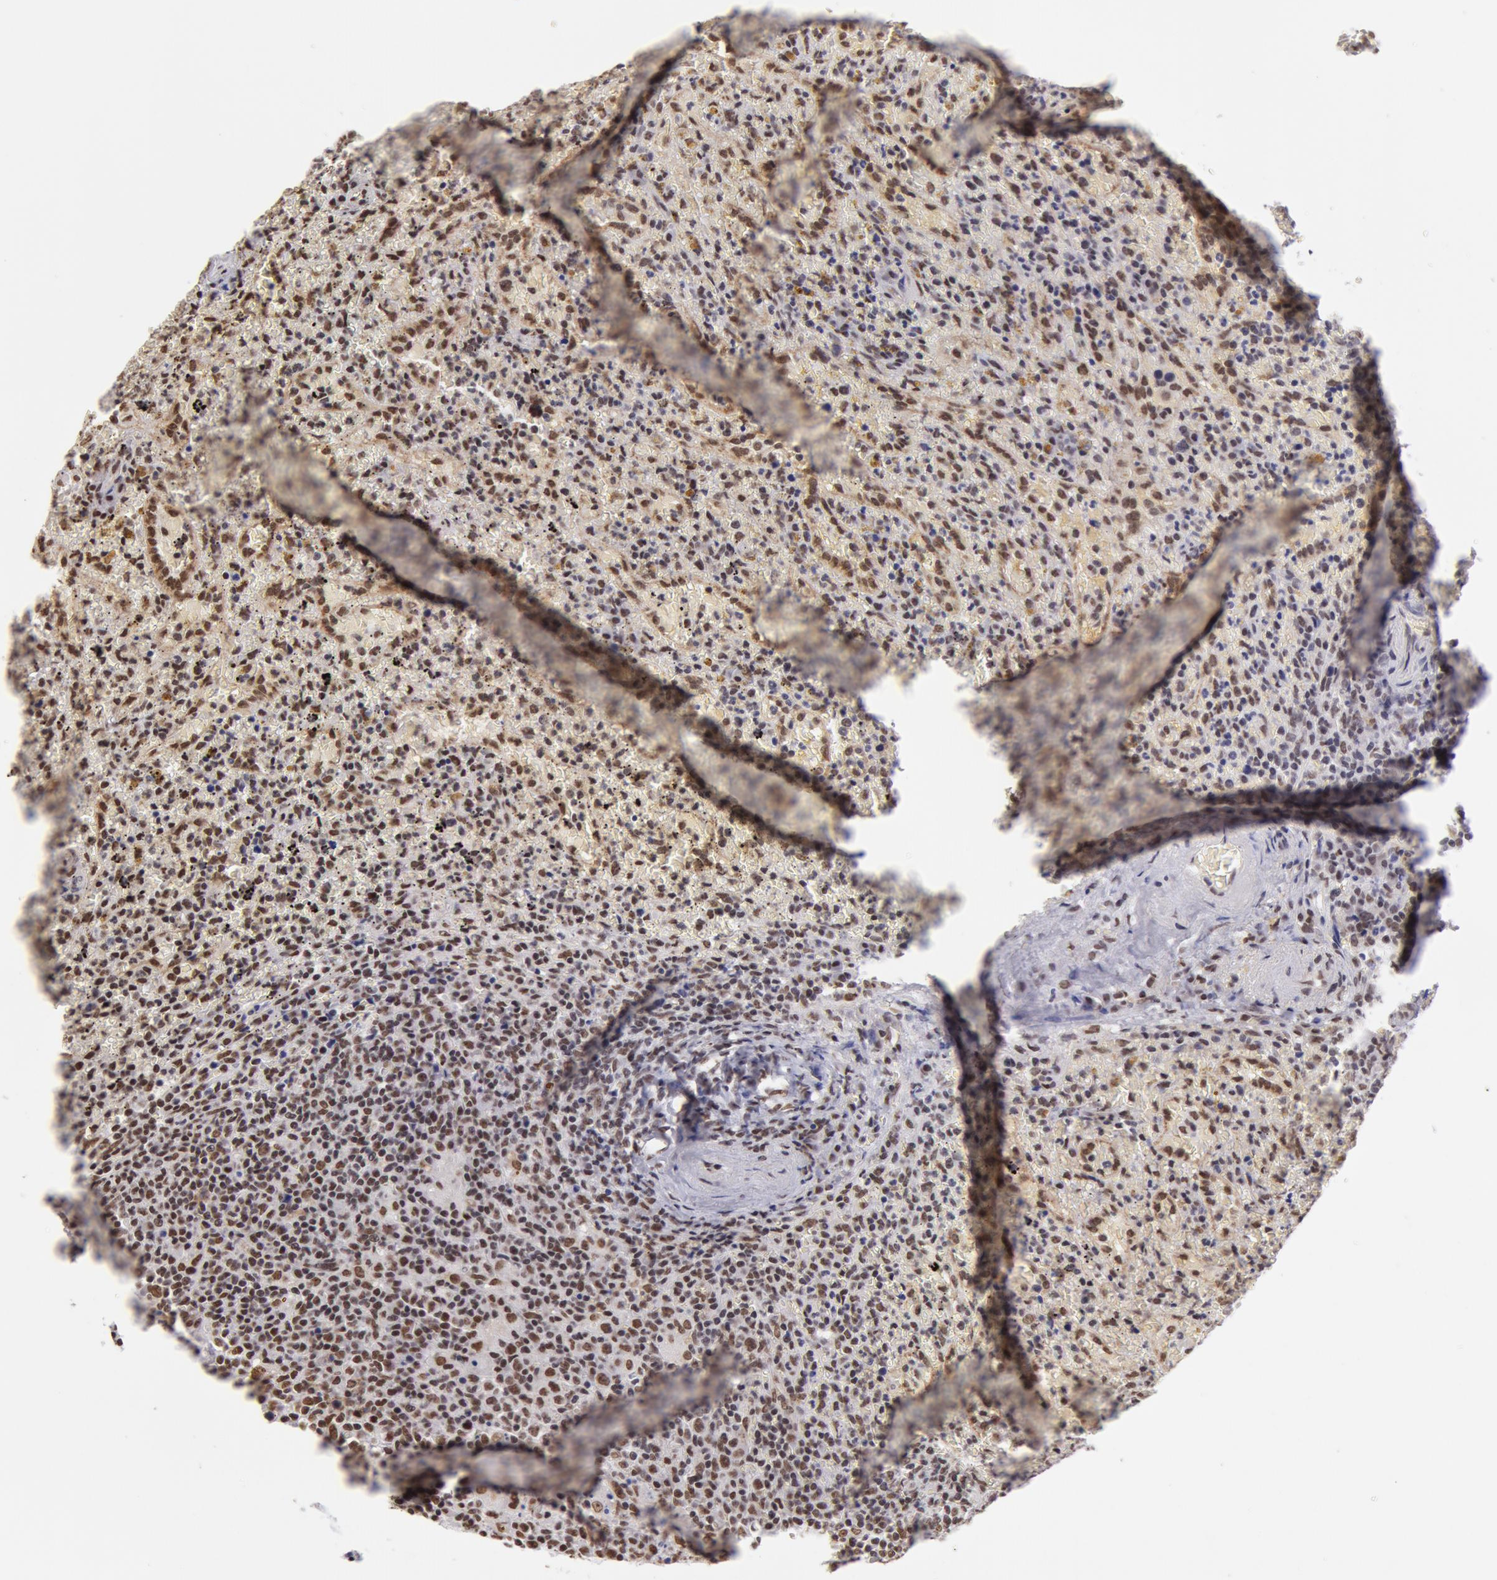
{"staining": {"intensity": "weak", "quantity": "25%-75%", "location": "cytoplasmic/membranous,nuclear"}, "tissue": "lymphoma", "cell_type": "Tumor cells", "image_type": "cancer", "snomed": [{"axis": "morphology", "description": "Malignant lymphoma, non-Hodgkin's type, High grade"}, {"axis": "topography", "description": "Spleen"}, {"axis": "topography", "description": "Lymph node"}], "caption": "Lymphoma was stained to show a protein in brown. There is low levels of weak cytoplasmic/membranous and nuclear positivity in about 25%-75% of tumor cells. Nuclei are stained in blue.", "gene": "VRTN", "patient": {"sex": "female", "age": 70}}